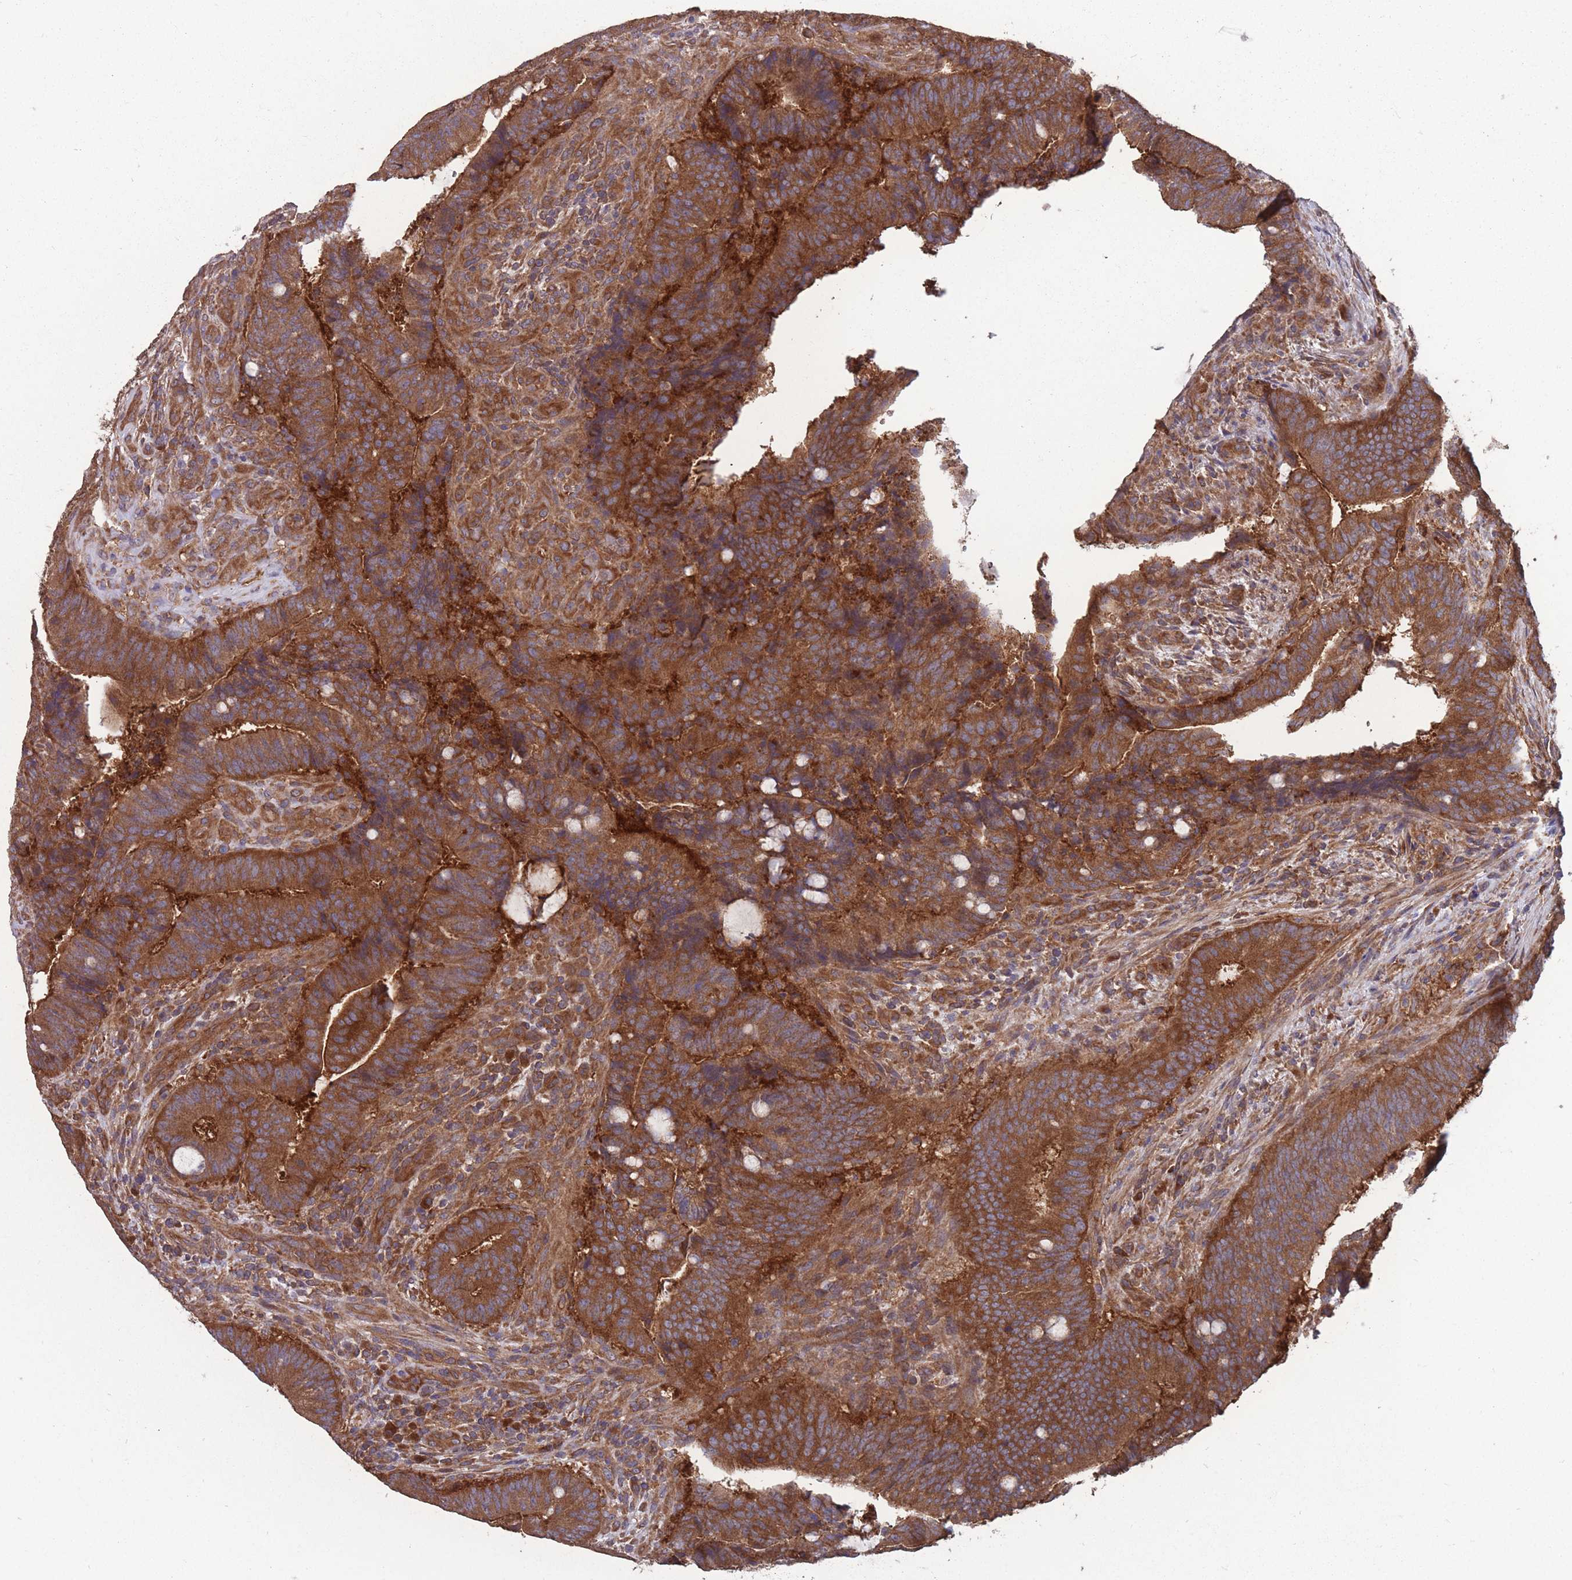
{"staining": {"intensity": "strong", "quantity": ">75%", "location": "cytoplasmic/membranous"}, "tissue": "colorectal cancer", "cell_type": "Tumor cells", "image_type": "cancer", "snomed": [{"axis": "morphology", "description": "Adenocarcinoma, NOS"}, {"axis": "topography", "description": "Colon"}], "caption": "Tumor cells show high levels of strong cytoplasmic/membranous positivity in approximately >75% of cells in human adenocarcinoma (colorectal).", "gene": "ZPR1", "patient": {"sex": "female", "age": 43}}